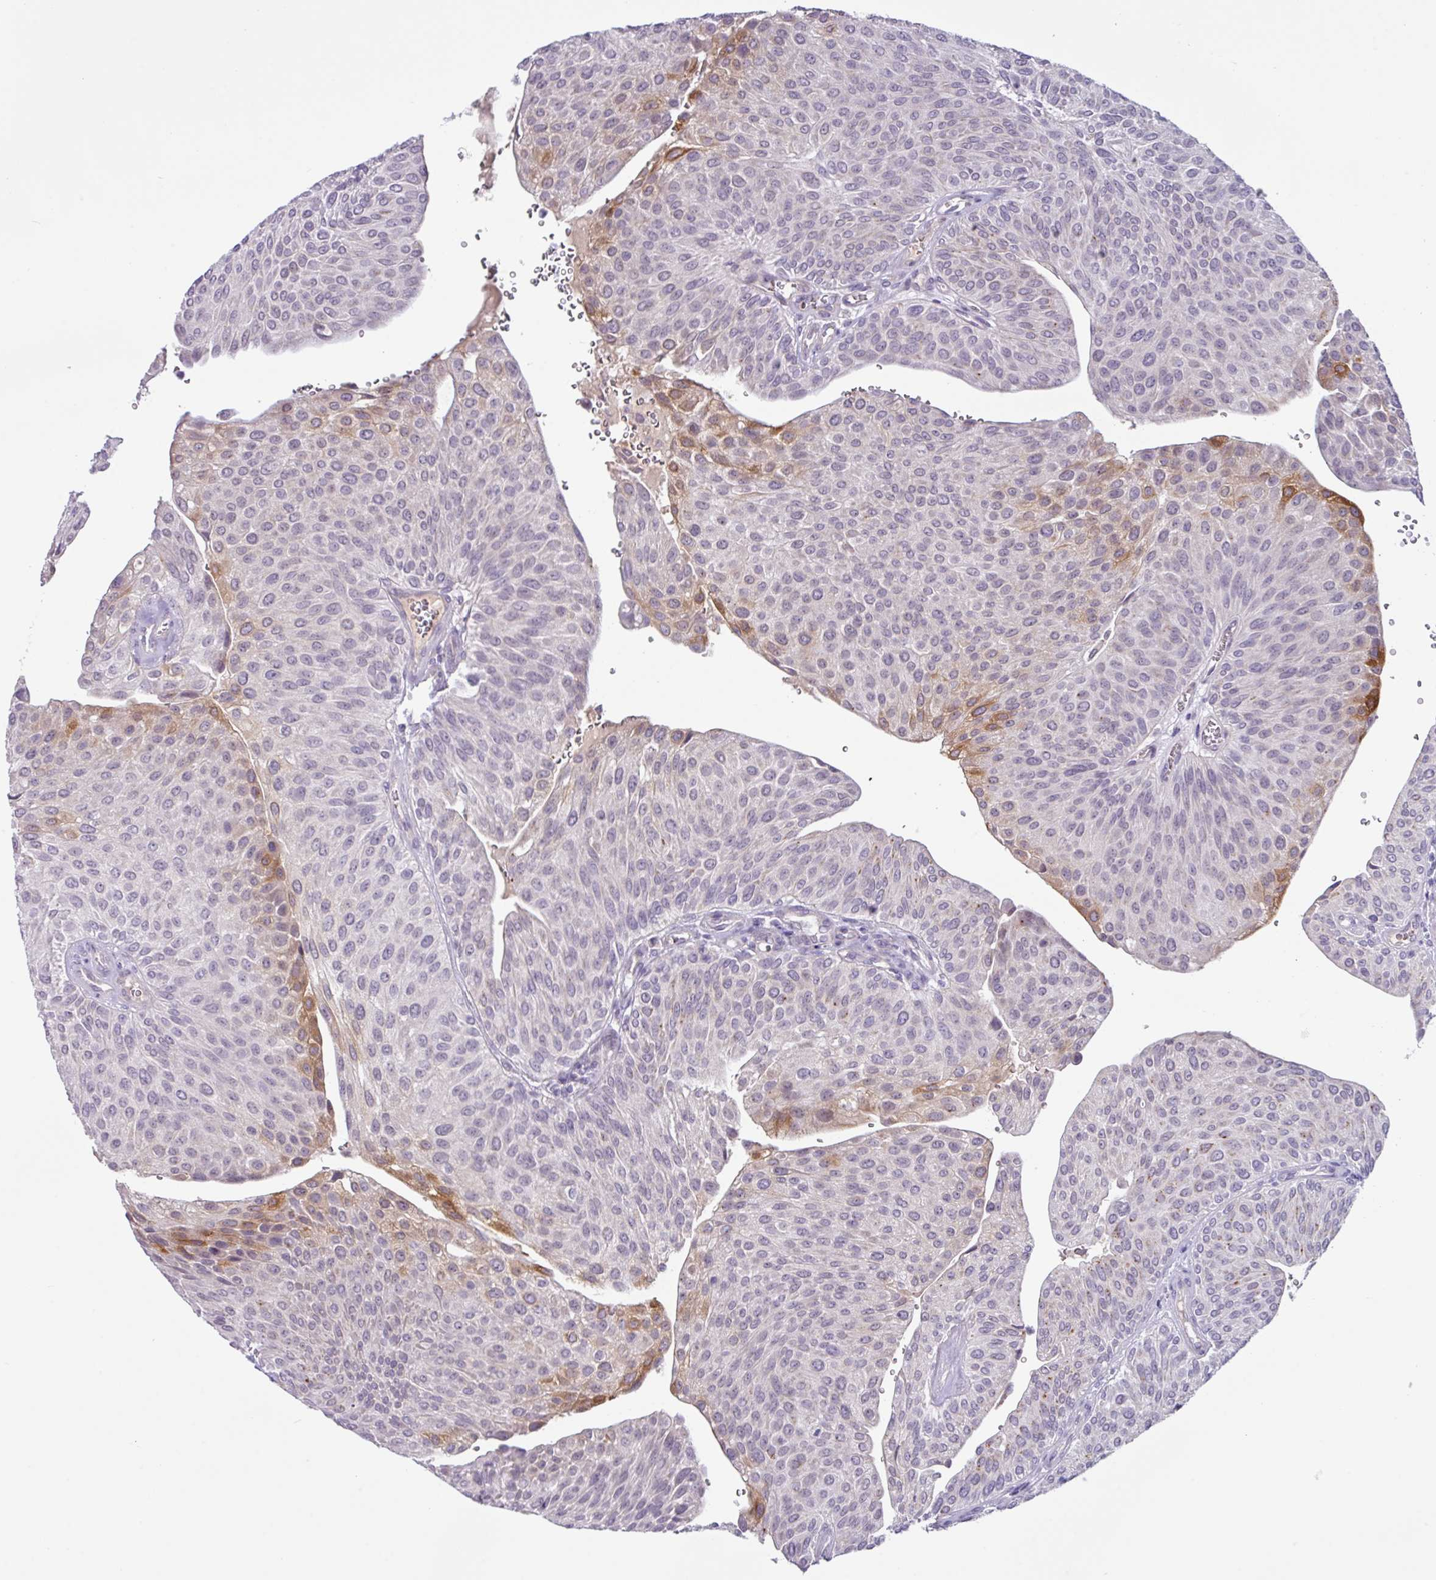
{"staining": {"intensity": "moderate", "quantity": "<25%", "location": "cytoplasmic/membranous"}, "tissue": "urothelial cancer", "cell_type": "Tumor cells", "image_type": "cancer", "snomed": [{"axis": "morphology", "description": "Urothelial carcinoma, NOS"}, {"axis": "topography", "description": "Urinary bladder"}], "caption": "A photomicrograph of urothelial cancer stained for a protein displays moderate cytoplasmic/membranous brown staining in tumor cells.", "gene": "ZNF524", "patient": {"sex": "male", "age": 67}}